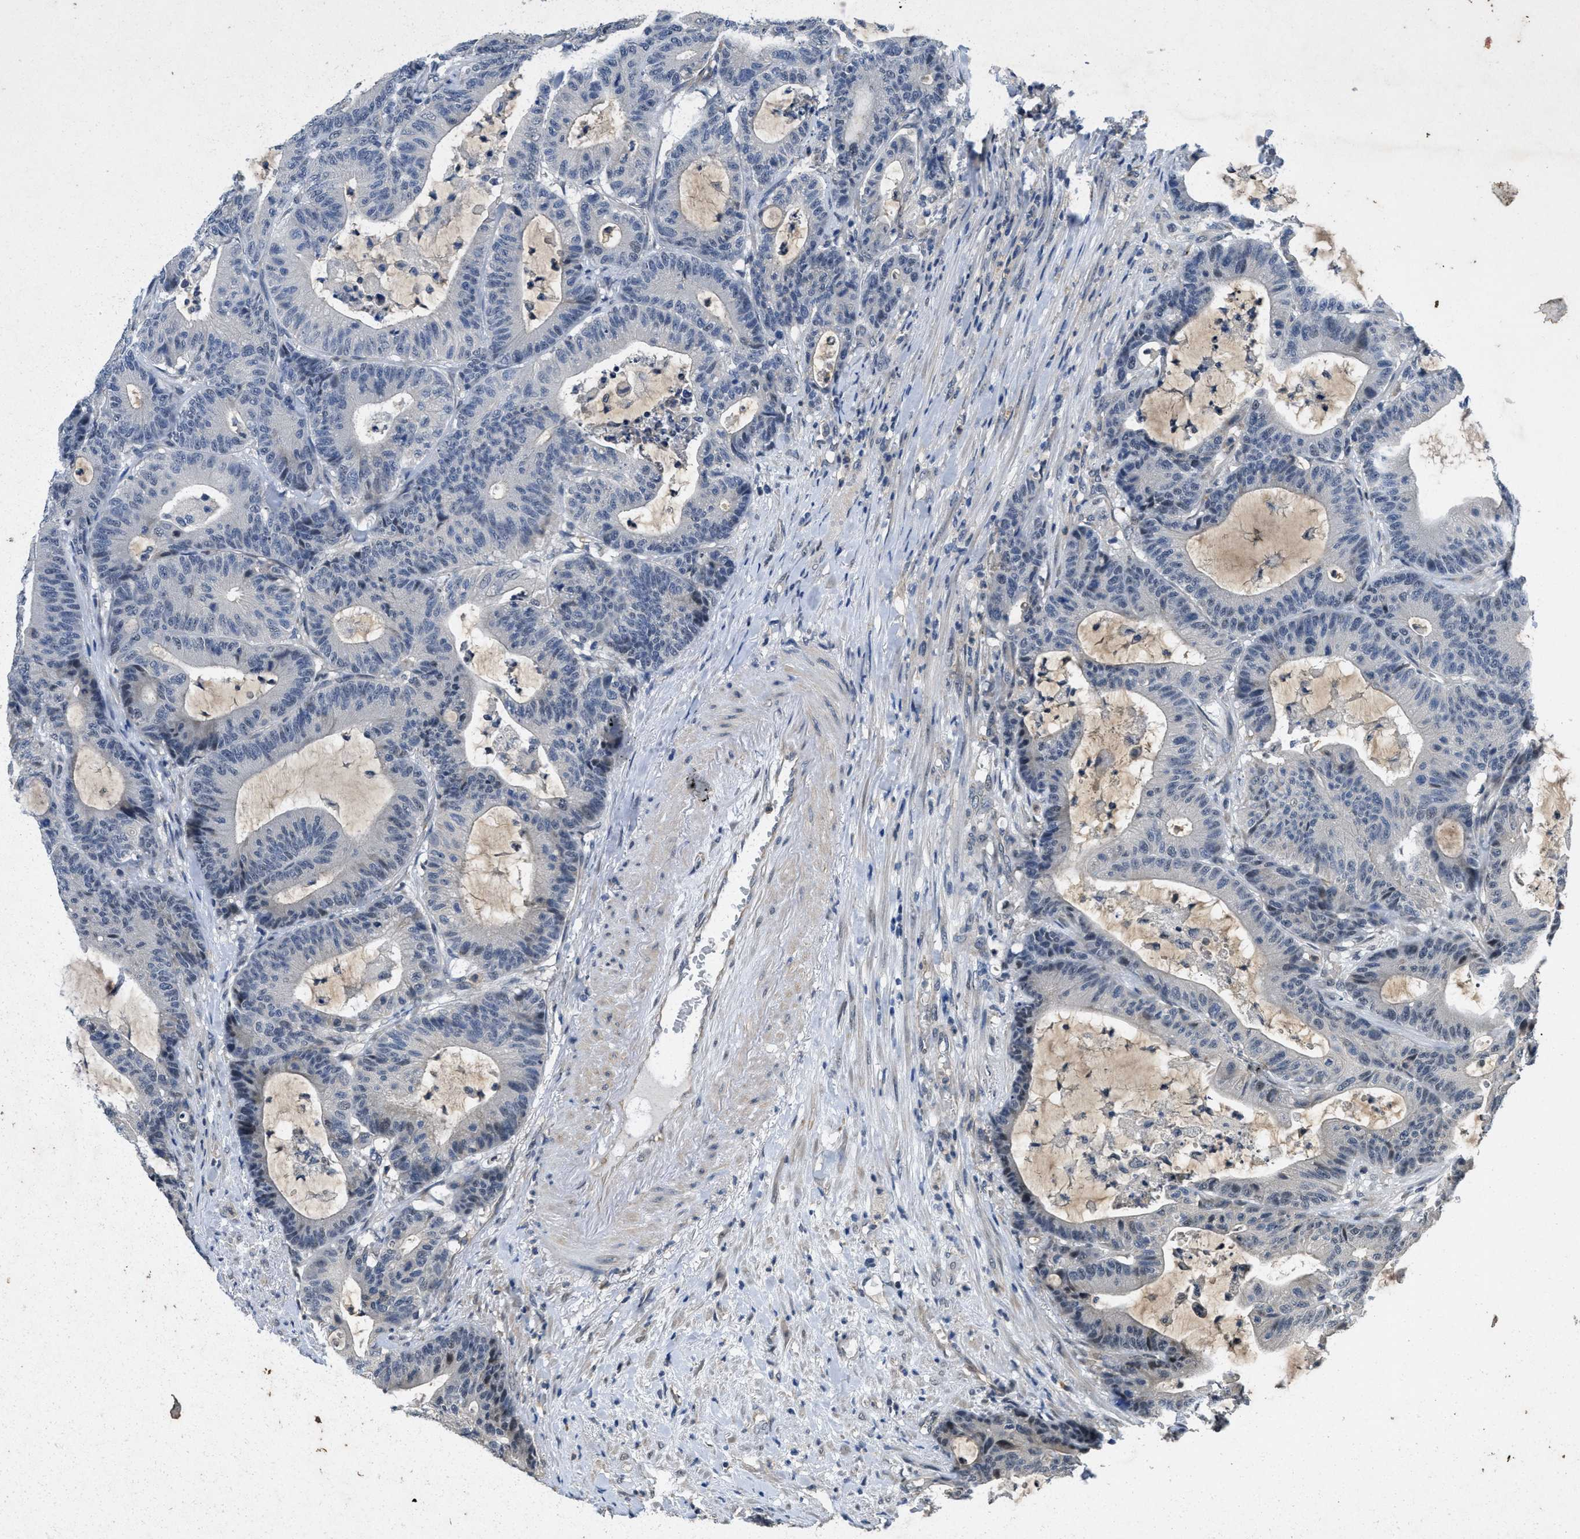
{"staining": {"intensity": "negative", "quantity": "none", "location": "none"}, "tissue": "colorectal cancer", "cell_type": "Tumor cells", "image_type": "cancer", "snomed": [{"axis": "morphology", "description": "Adenocarcinoma, NOS"}, {"axis": "topography", "description": "Colon"}], "caption": "A high-resolution histopathology image shows IHC staining of colorectal adenocarcinoma, which reveals no significant expression in tumor cells.", "gene": "PAPOLG", "patient": {"sex": "female", "age": 84}}